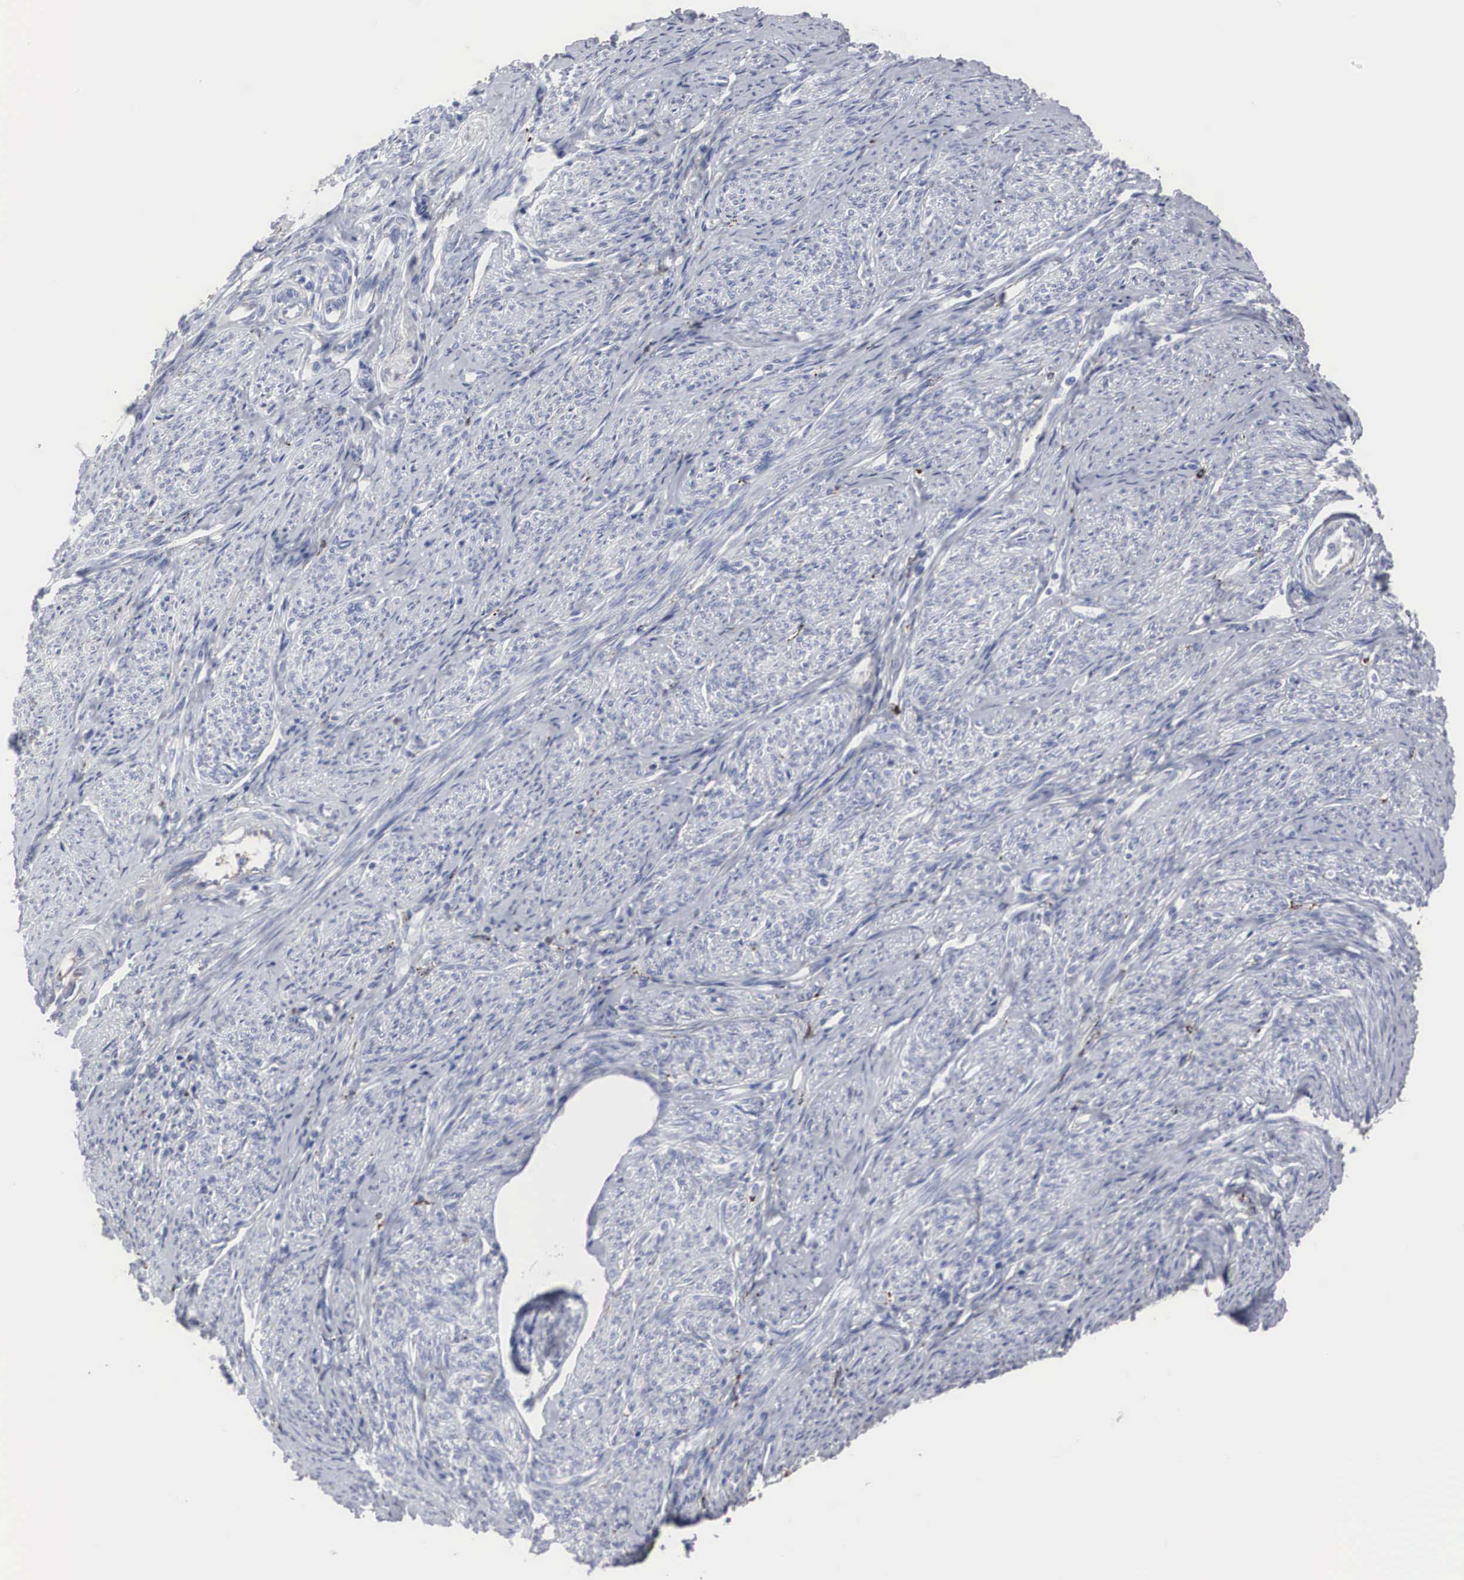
{"staining": {"intensity": "weak", "quantity": ">75%", "location": "cytoplasmic/membranous"}, "tissue": "endometrial cancer", "cell_type": "Tumor cells", "image_type": "cancer", "snomed": [{"axis": "morphology", "description": "Adenocarcinoma, NOS"}, {"axis": "topography", "description": "Endometrium"}], "caption": "An image of endometrial cancer stained for a protein shows weak cytoplasmic/membranous brown staining in tumor cells.", "gene": "LGALS3BP", "patient": {"sex": "female", "age": 75}}